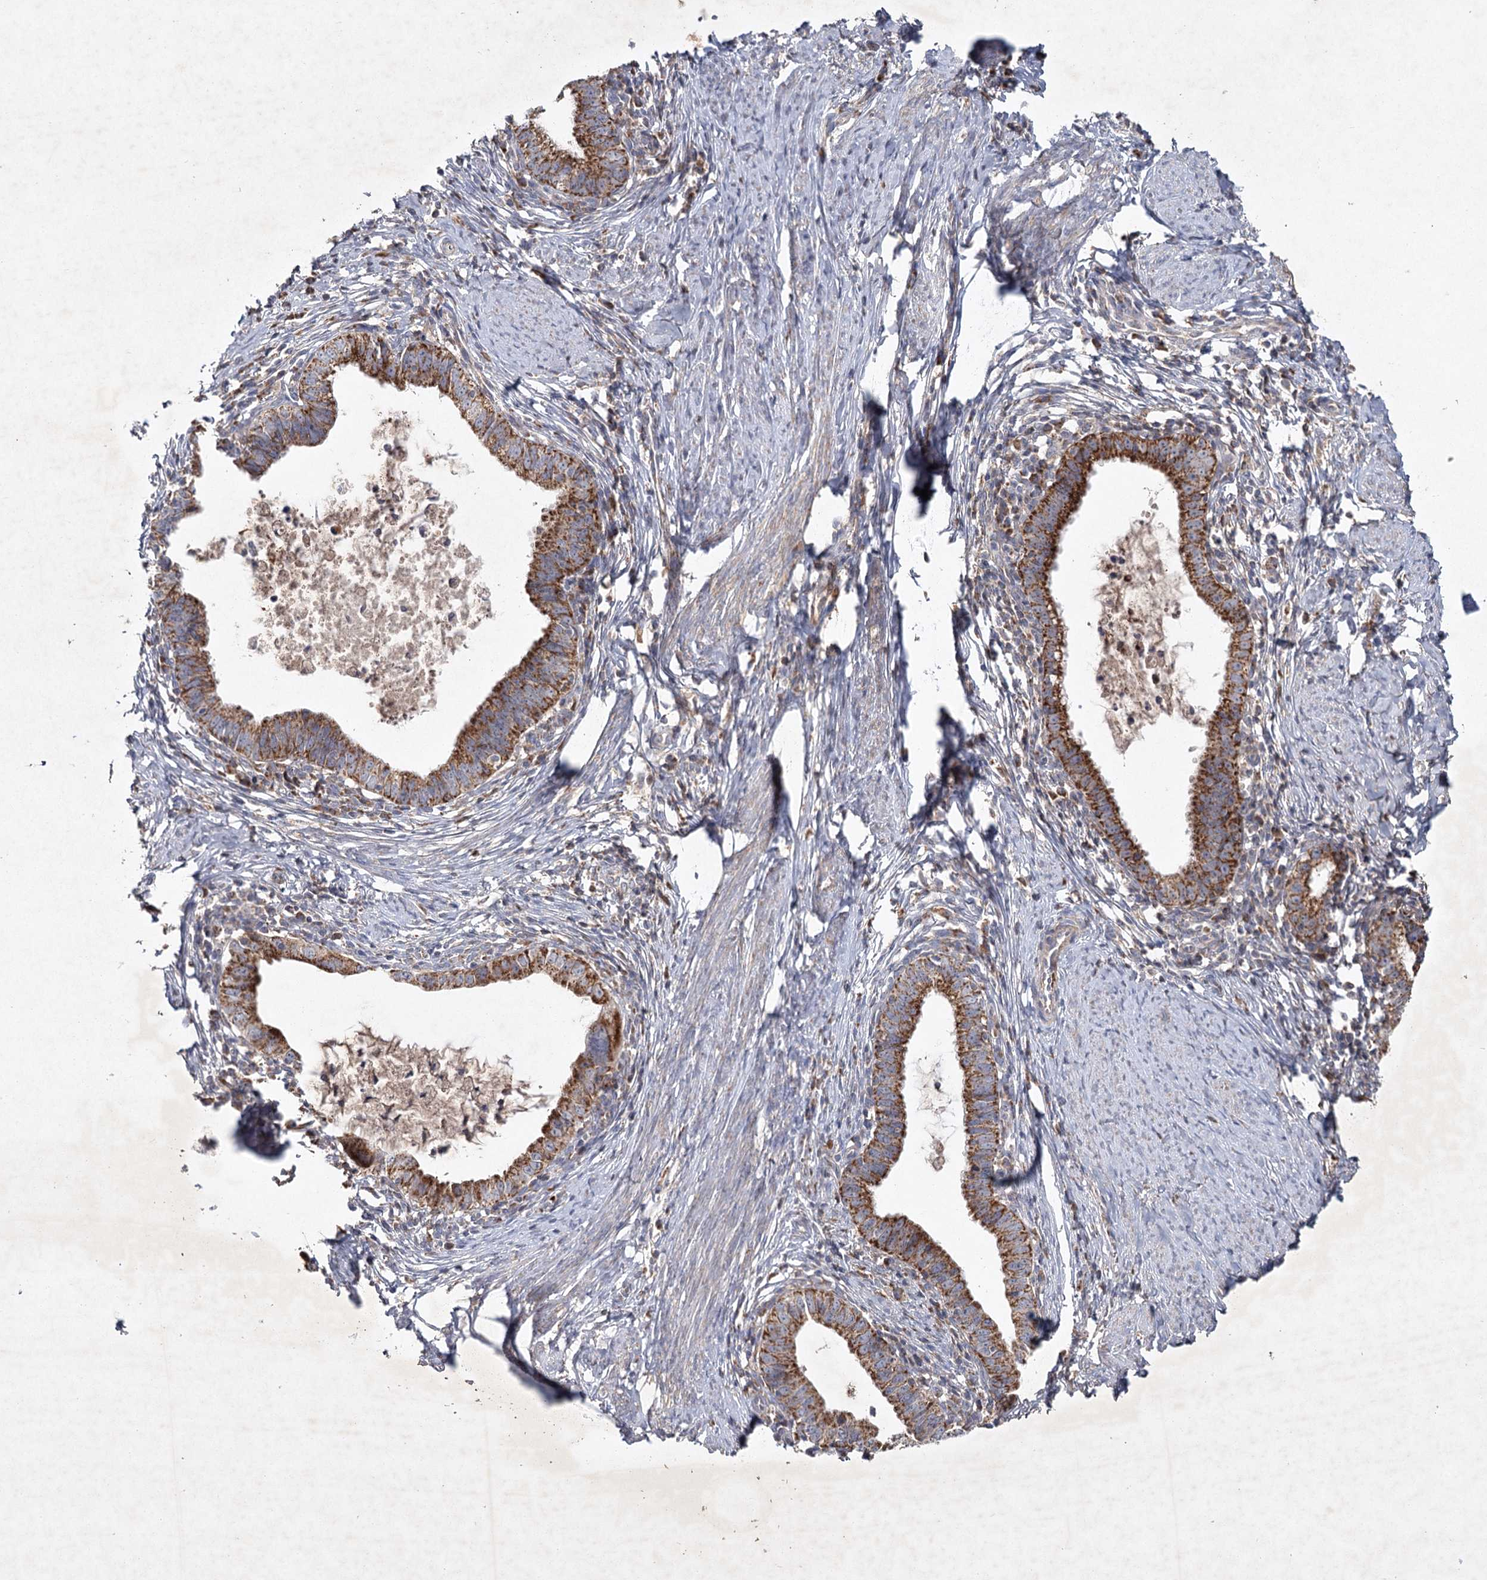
{"staining": {"intensity": "strong", "quantity": ">75%", "location": "cytoplasmic/membranous"}, "tissue": "cervical cancer", "cell_type": "Tumor cells", "image_type": "cancer", "snomed": [{"axis": "morphology", "description": "Adenocarcinoma, NOS"}, {"axis": "topography", "description": "Cervix"}], "caption": "IHC (DAB) staining of adenocarcinoma (cervical) displays strong cytoplasmic/membranous protein positivity in about >75% of tumor cells.", "gene": "MRPL44", "patient": {"sex": "female", "age": 36}}